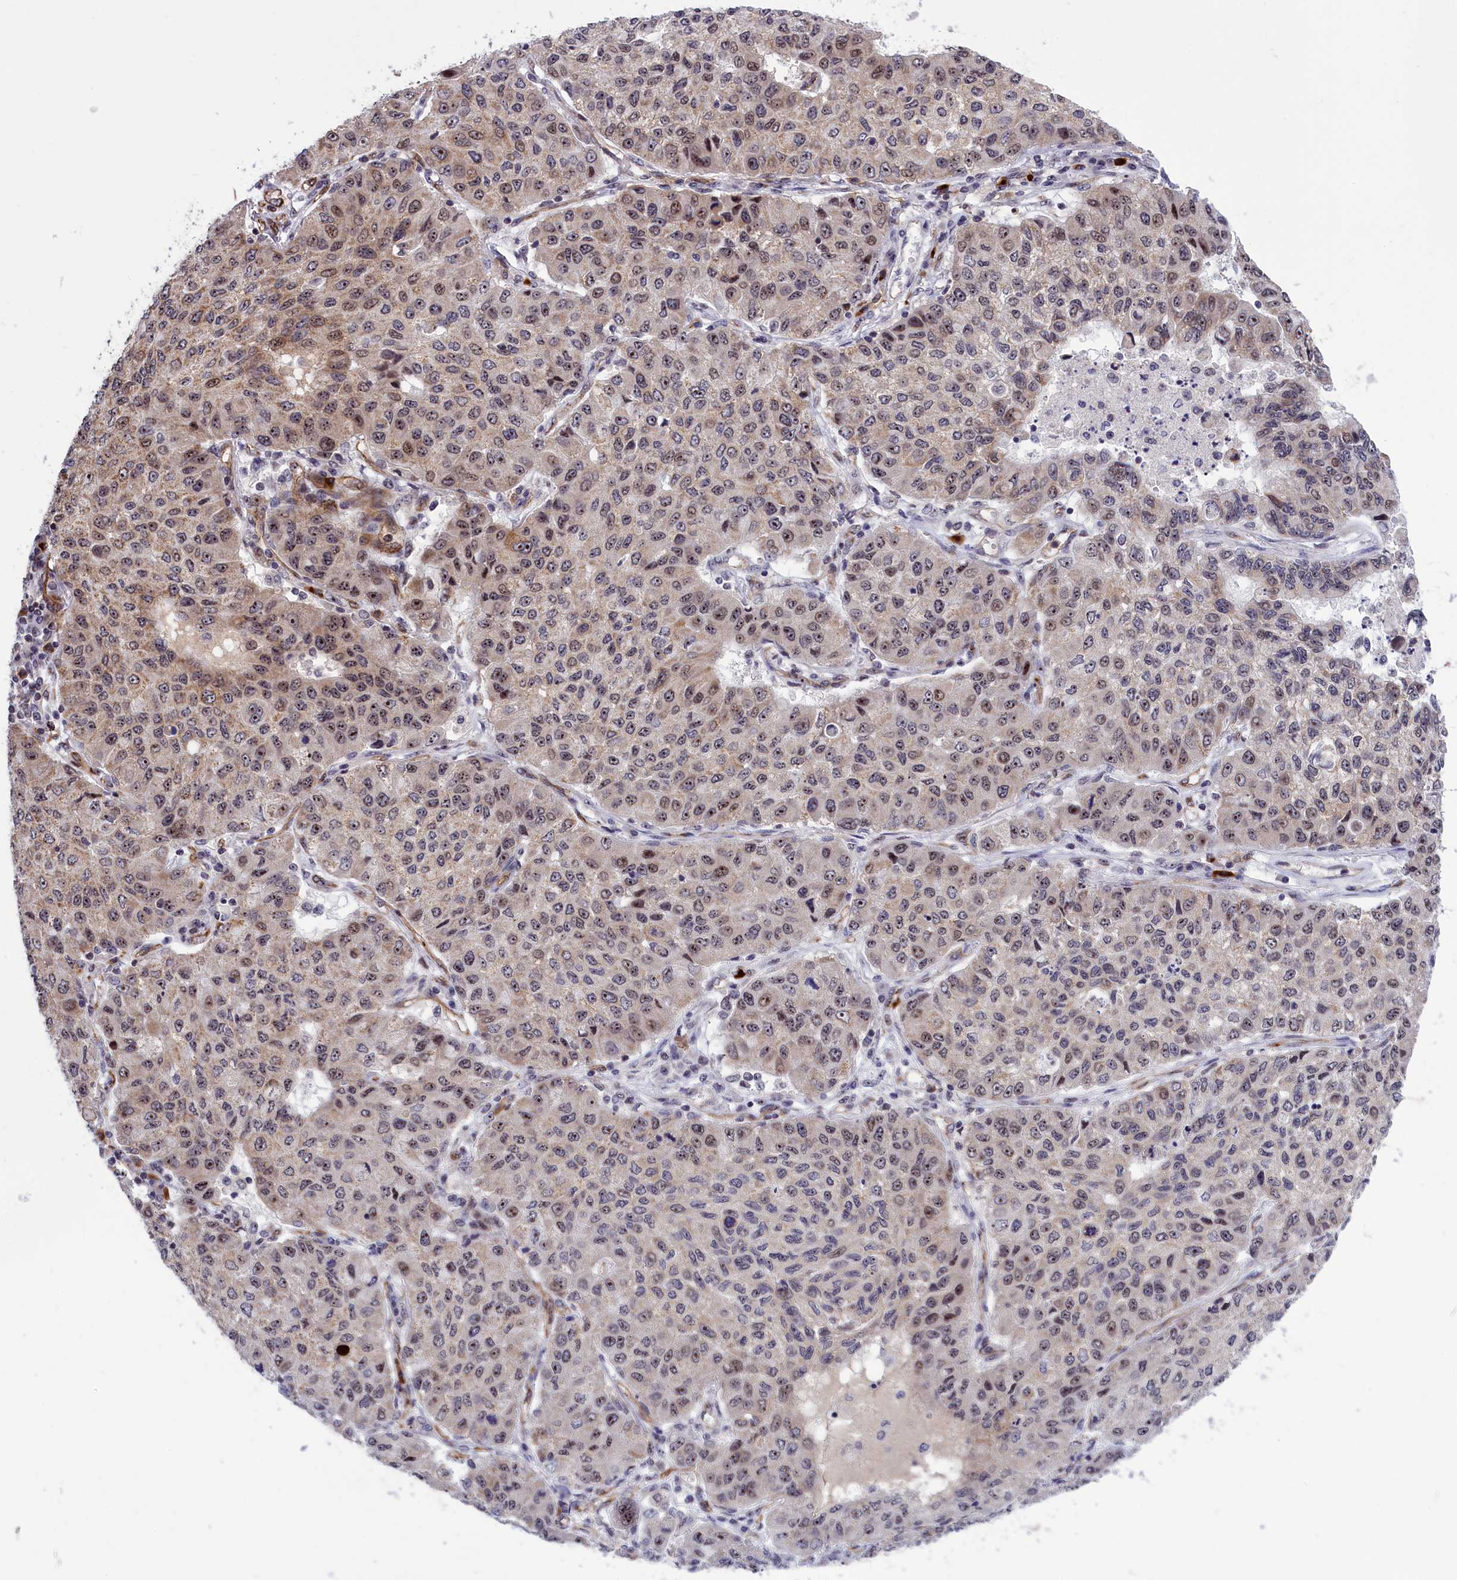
{"staining": {"intensity": "weak", "quantity": ">75%", "location": "cytoplasmic/membranous,nuclear"}, "tissue": "lung cancer", "cell_type": "Tumor cells", "image_type": "cancer", "snomed": [{"axis": "morphology", "description": "Squamous cell carcinoma, NOS"}, {"axis": "topography", "description": "Lung"}], "caption": "The image exhibits immunohistochemical staining of lung cancer (squamous cell carcinoma). There is weak cytoplasmic/membranous and nuclear staining is present in about >75% of tumor cells.", "gene": "MPND", "patient": {"sex": "male", "age": 74}}